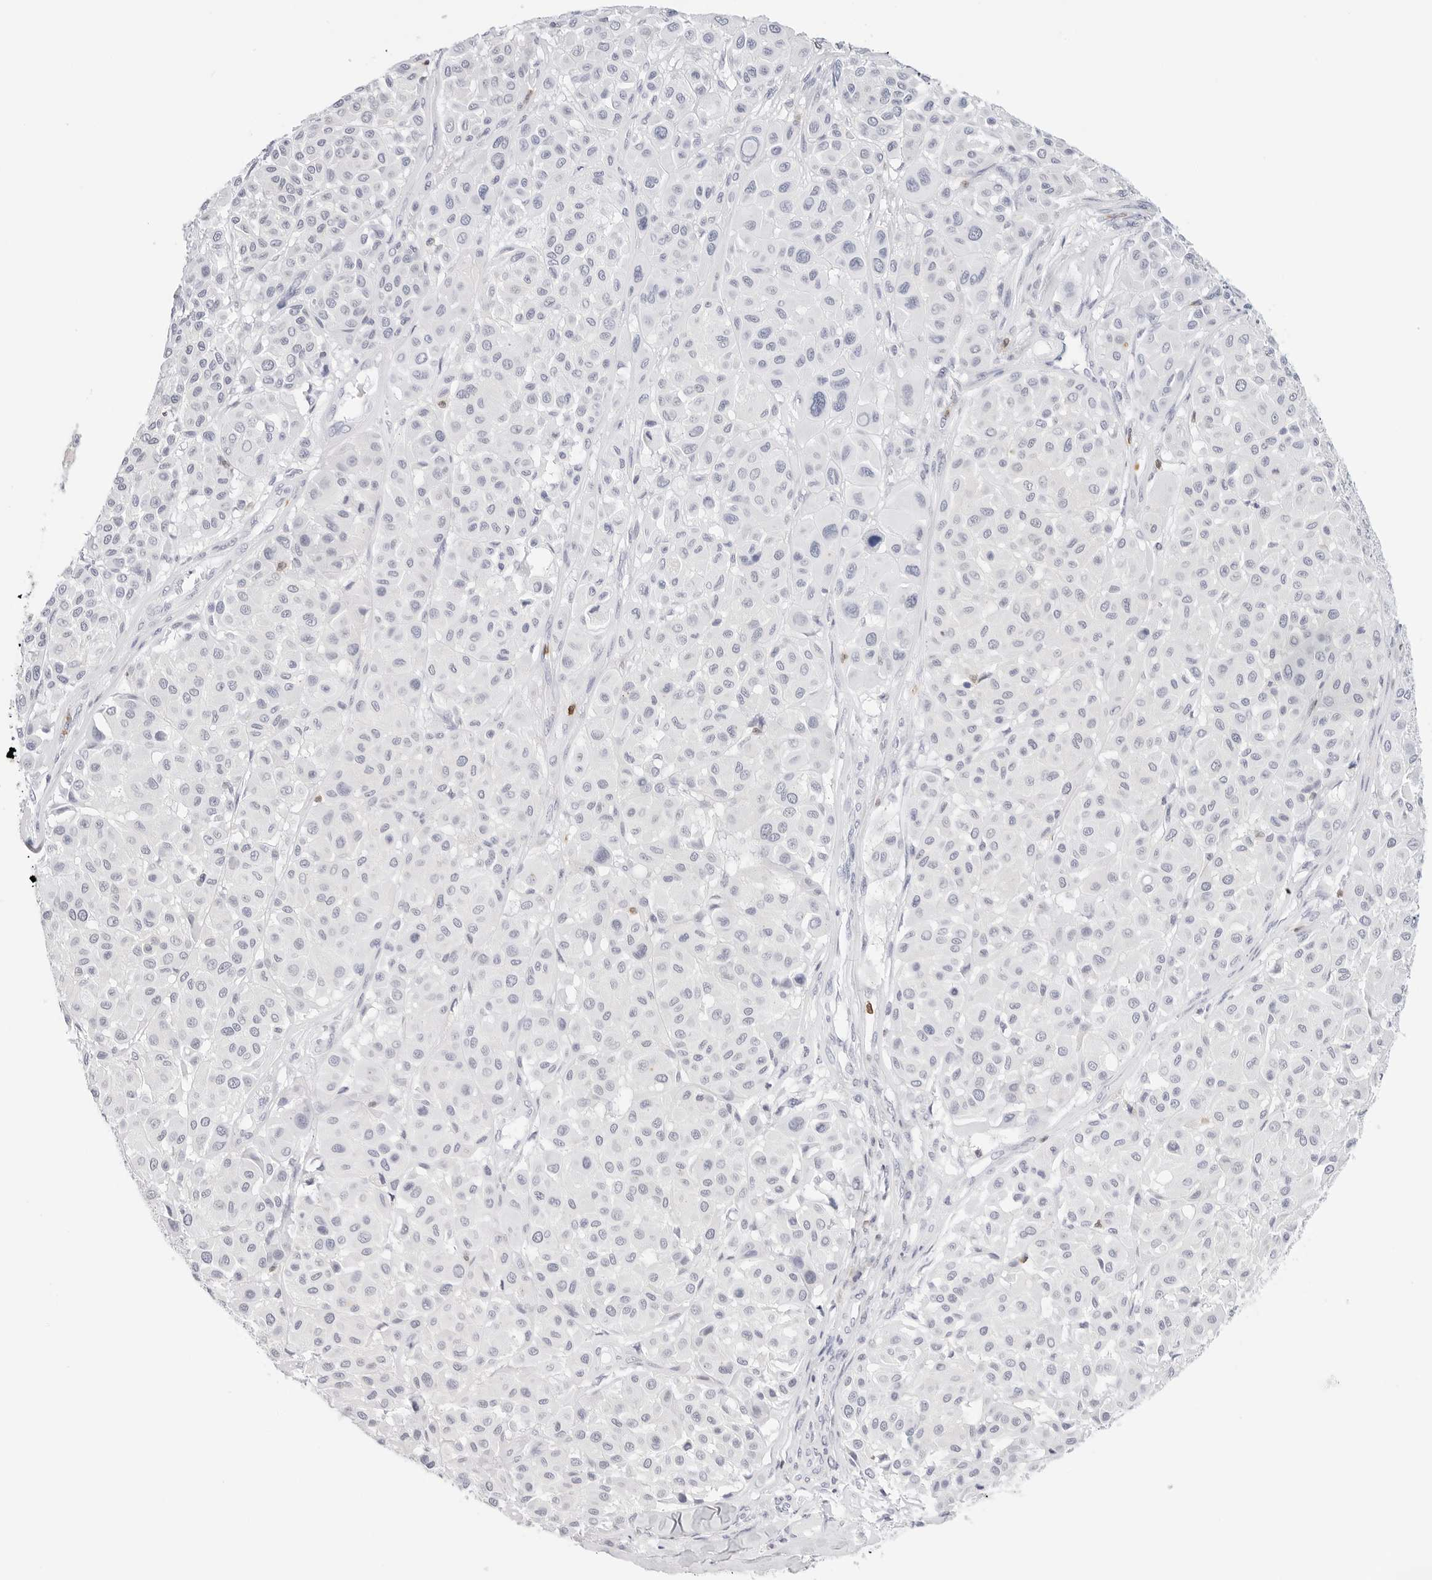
{"staining": {"intensity": "negative", "quantity": "none", "location": "none"}, "tissue": "melanoma", "cell_type": "Tumor cells", "image_type": "cancer", "snomed": [{"axis": "morphology", "description": "Malignant melanoma, Metastatic site"}, {"axis": "topography", "description": "Soft tissue"}], "caption": "Immunohistochemistry image of neoplastic tissue: human melanoma stained with DAB exhibits no significant protein staining in tumor cells.", "gene": "SLC9A3R1", "patient": {"sex": "male", "age": 41}}